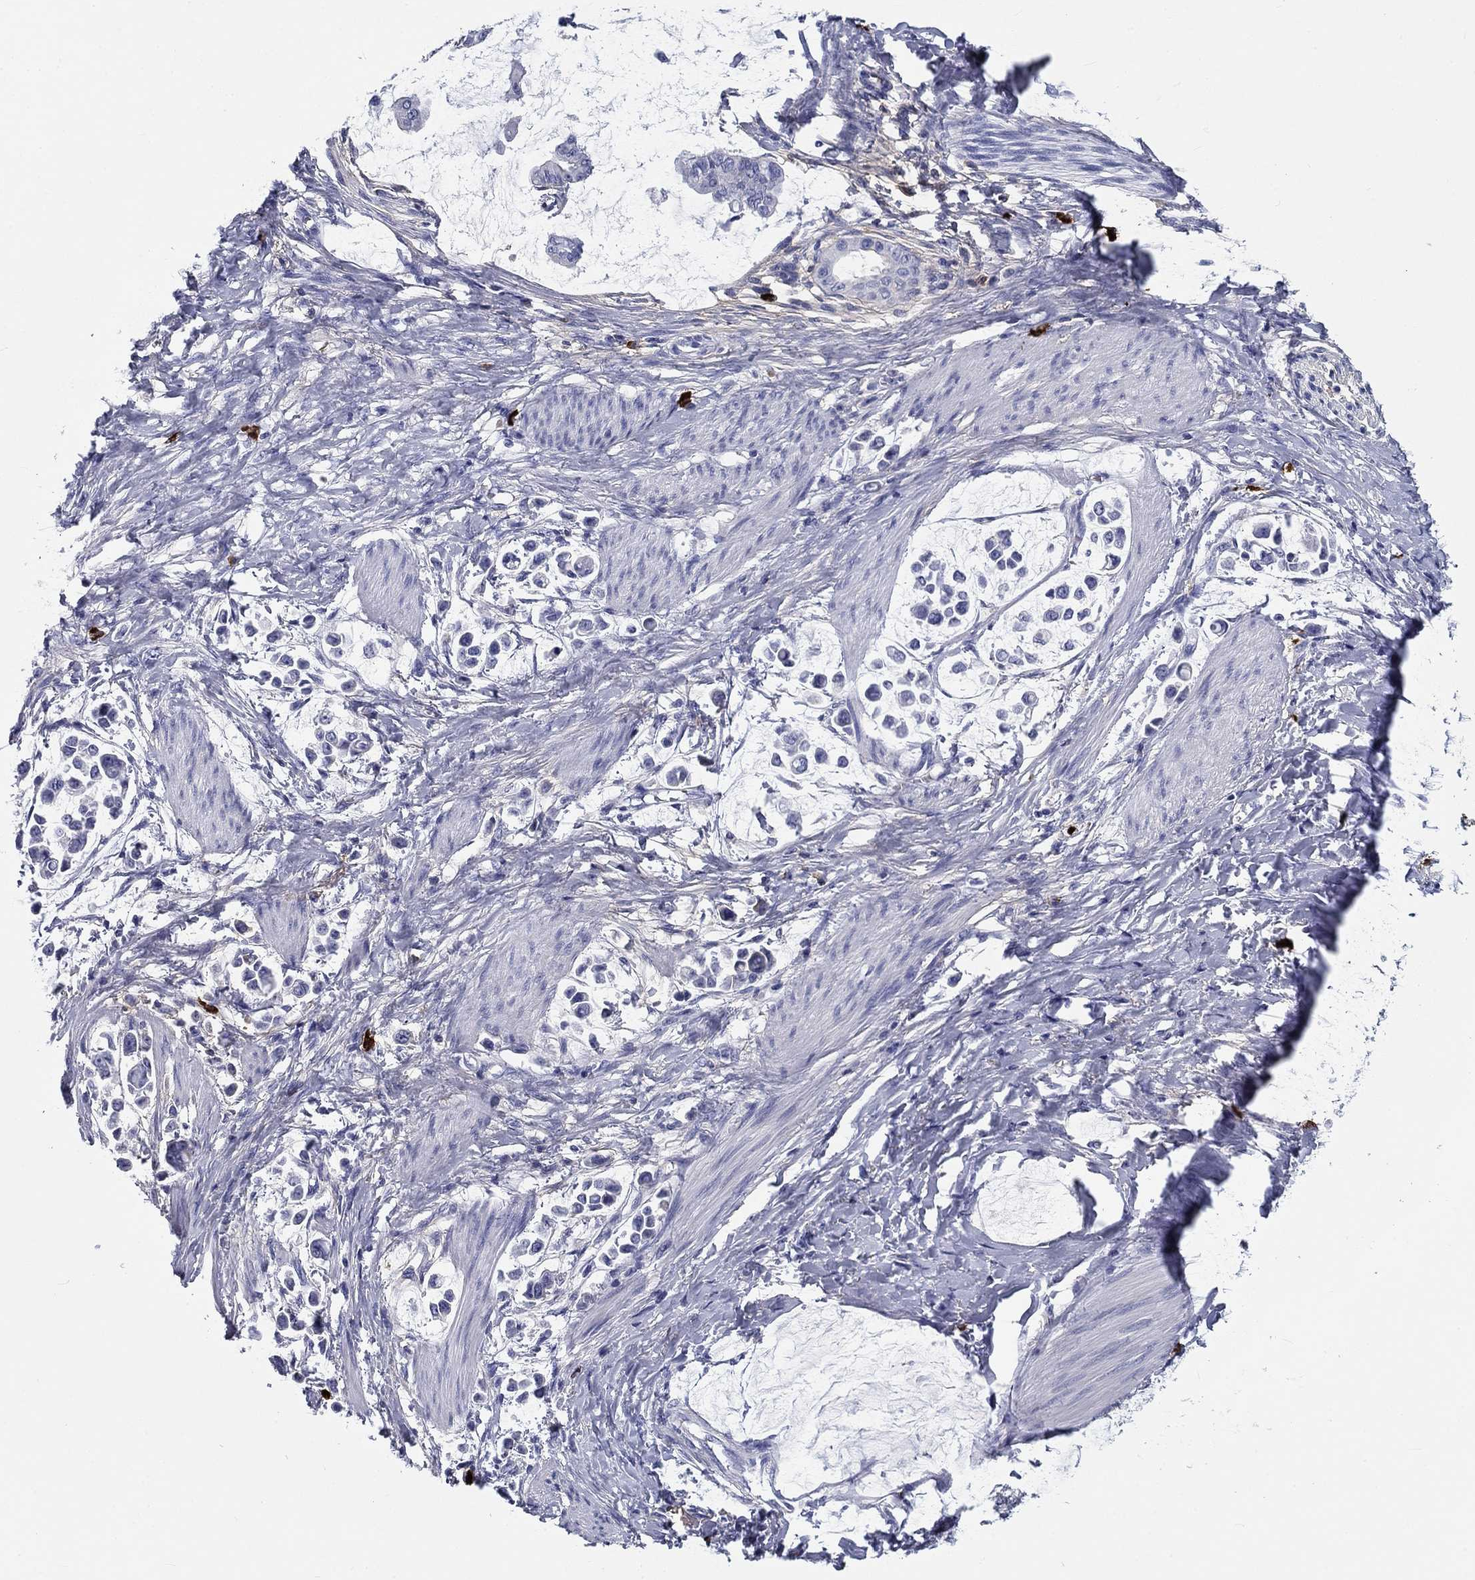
{"staining": {"intensity": "weak", "quantity": "<25%", "location": "cytoplasmic/membranous"}, "tissue": "stomach cancer", "cell_type": "Tumor cells", "image_type": "cancer", "snomed": [{"axis": "morphology", "description": "Adenocarcinoma, NOS"}, {"axis": "topography", "description": "Stomach"}], "caption": "A photomicrograph of adenocarcinoma (stomach) stained for a protein demonstrates no brown staining in tumor cells.", "gene": "CD40LG", "patient": {"sex": "male", "age": 82}}